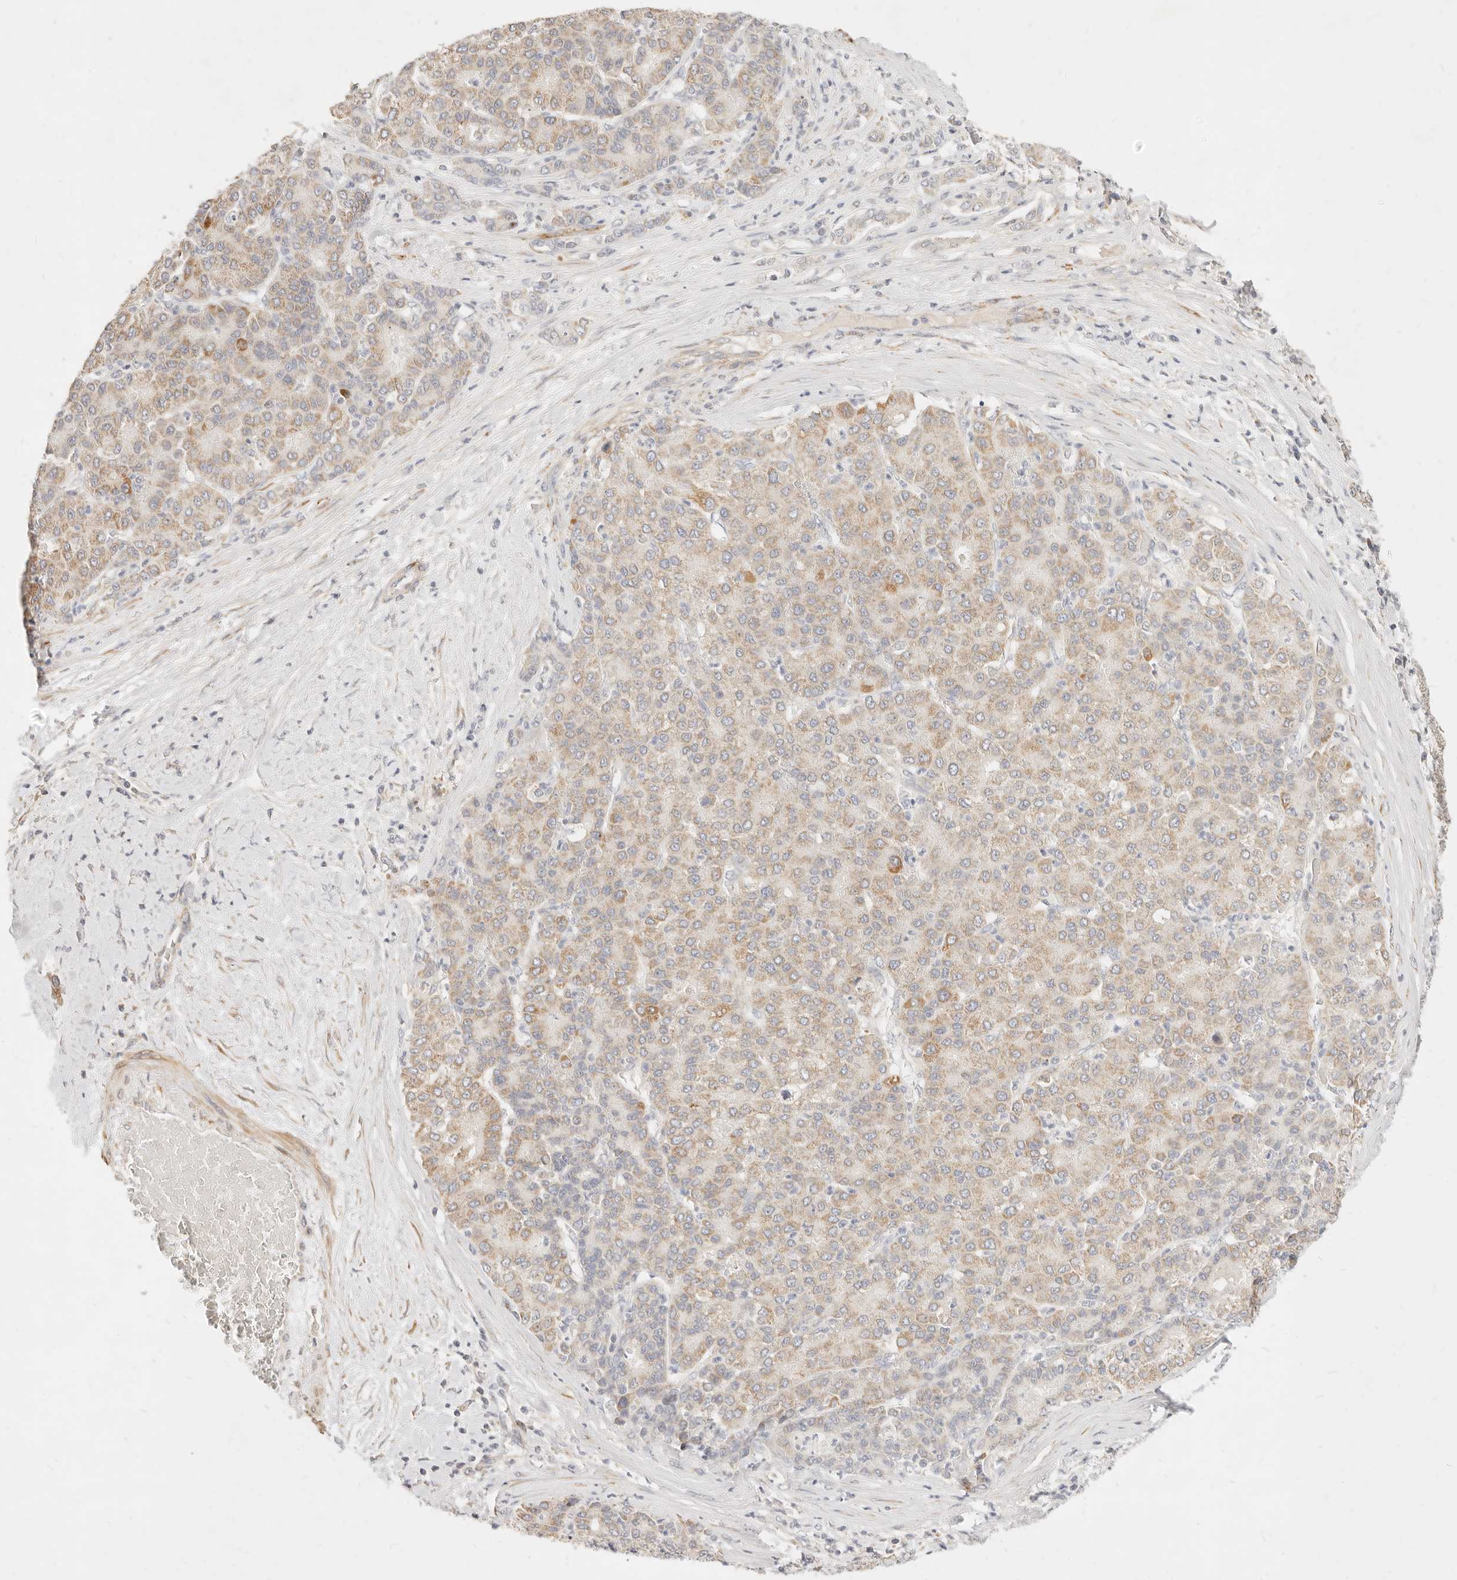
{"staining": {"intensity": "moderate", "quantity": "<25%", "location": "cytoplasmic/membranous"}, "tissue": "liver cancer", "cell_type": "Tumor cells", "image_type": "cancer", "snomed": [{"axis": "morphology", "description": "Carcinoma, Hepatocellular, NOS"}, {"axis": "topography", "description": "Liver"}], "caption": "This histopathology image displays immunohistochemistry (IHC) staining of hepatocellular carcinoma (liver), with low moderate cytoplasmic/membranous staining in about <25% of tumor cells.", "gene": "RUBCNL", "patient": {"sex": "male", "age": 65}}